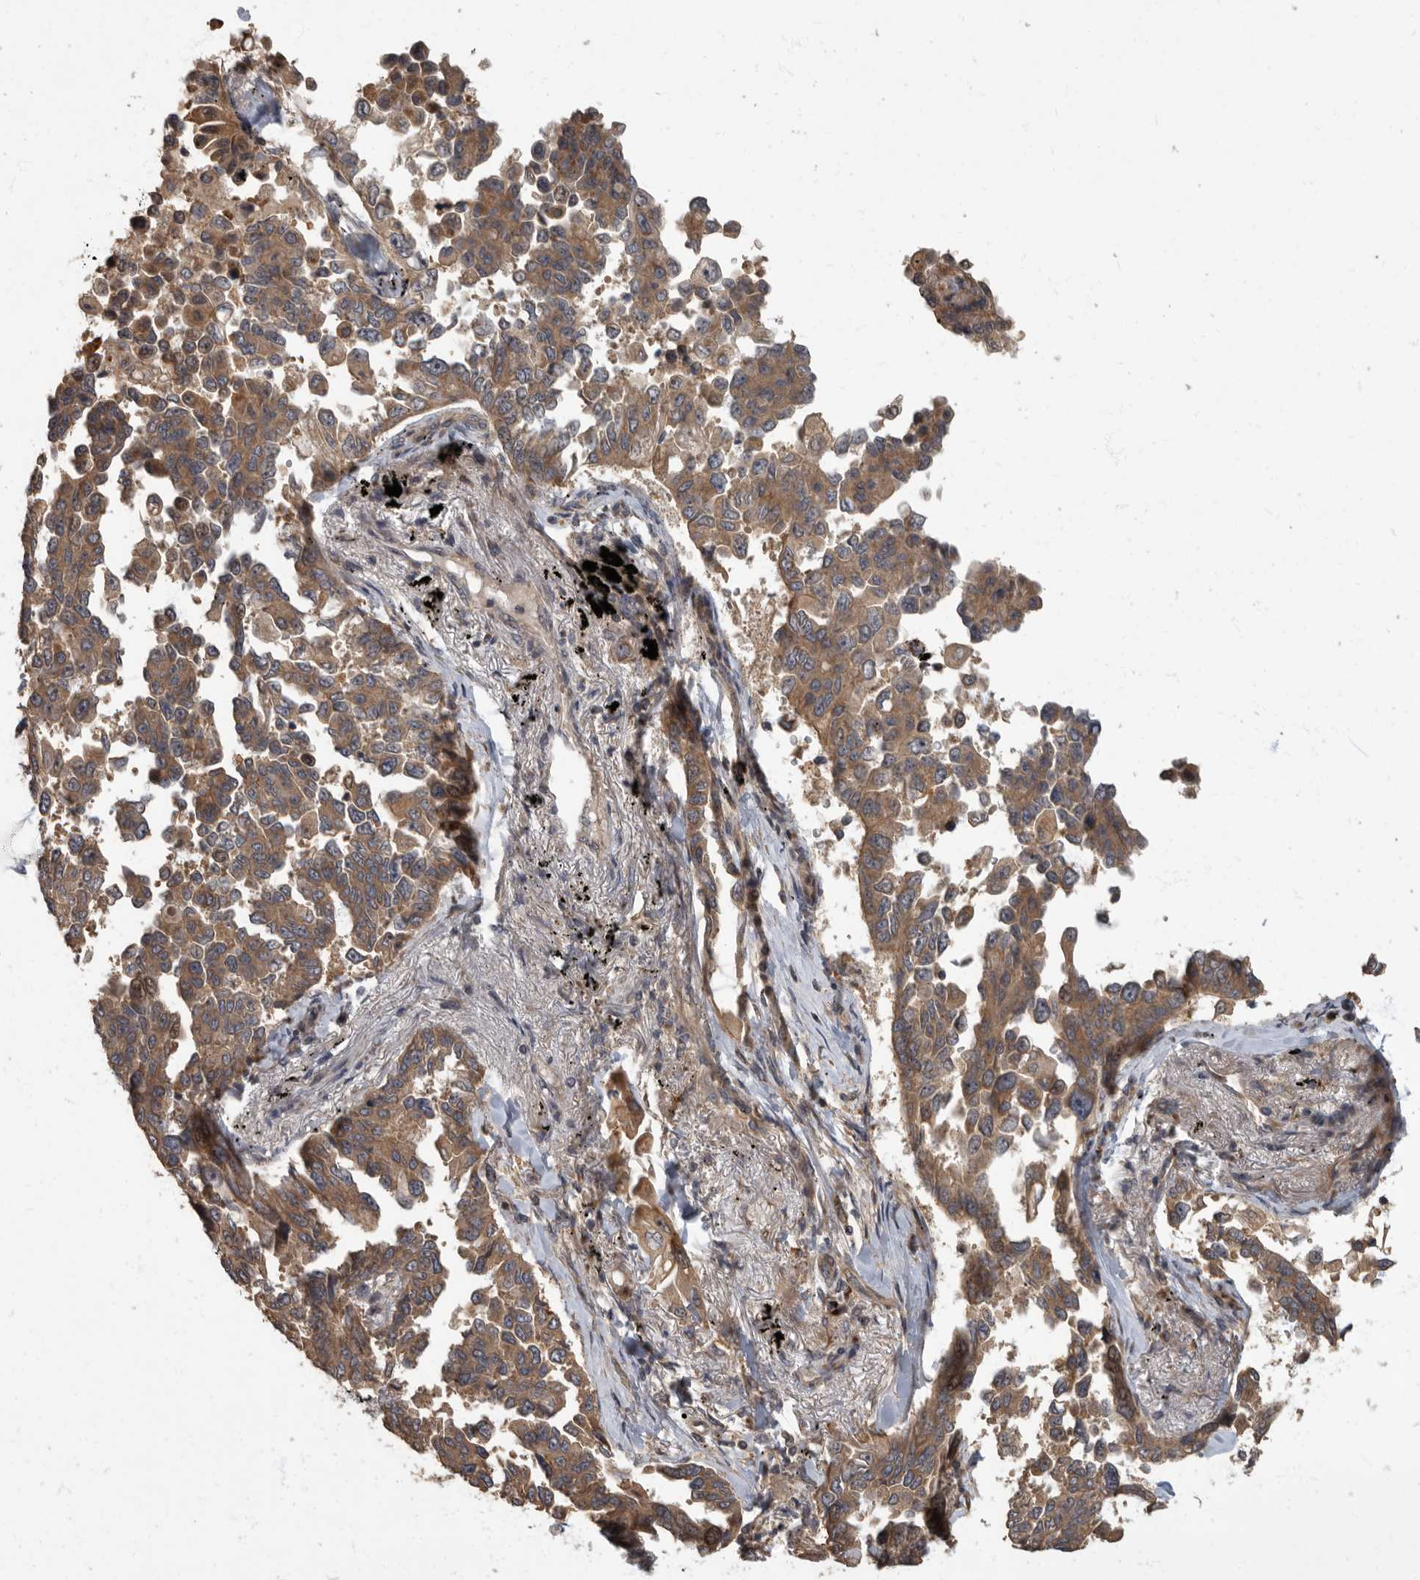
{"staining": {"intensity": "moderate", "quantity": ">75%", "location": "cytoplasmic/membranous"}, "tissue": "lung cancer", "cell_type": "Tumor cells", "image_type": "cancer", "snomed": [{"axis": "morphology", "description": "Adenocarcinoma, NOS"}, {"axis": "topography", "description": "Lung"}], "caption": "The image exhibits immunohistochemical staining of lung adenocarcinoma. There is moderate cytoplasmic/membranous positivity is present in about >75% of tumor cells. The protein is stained brown, and the nuclei are stained in blue (DAB (3,3'-diaminobenzidine) IHC with brightfield microscopy, high magnification).", "gene": "IQCK", "patient": {"sex": "female", "age": 67}}